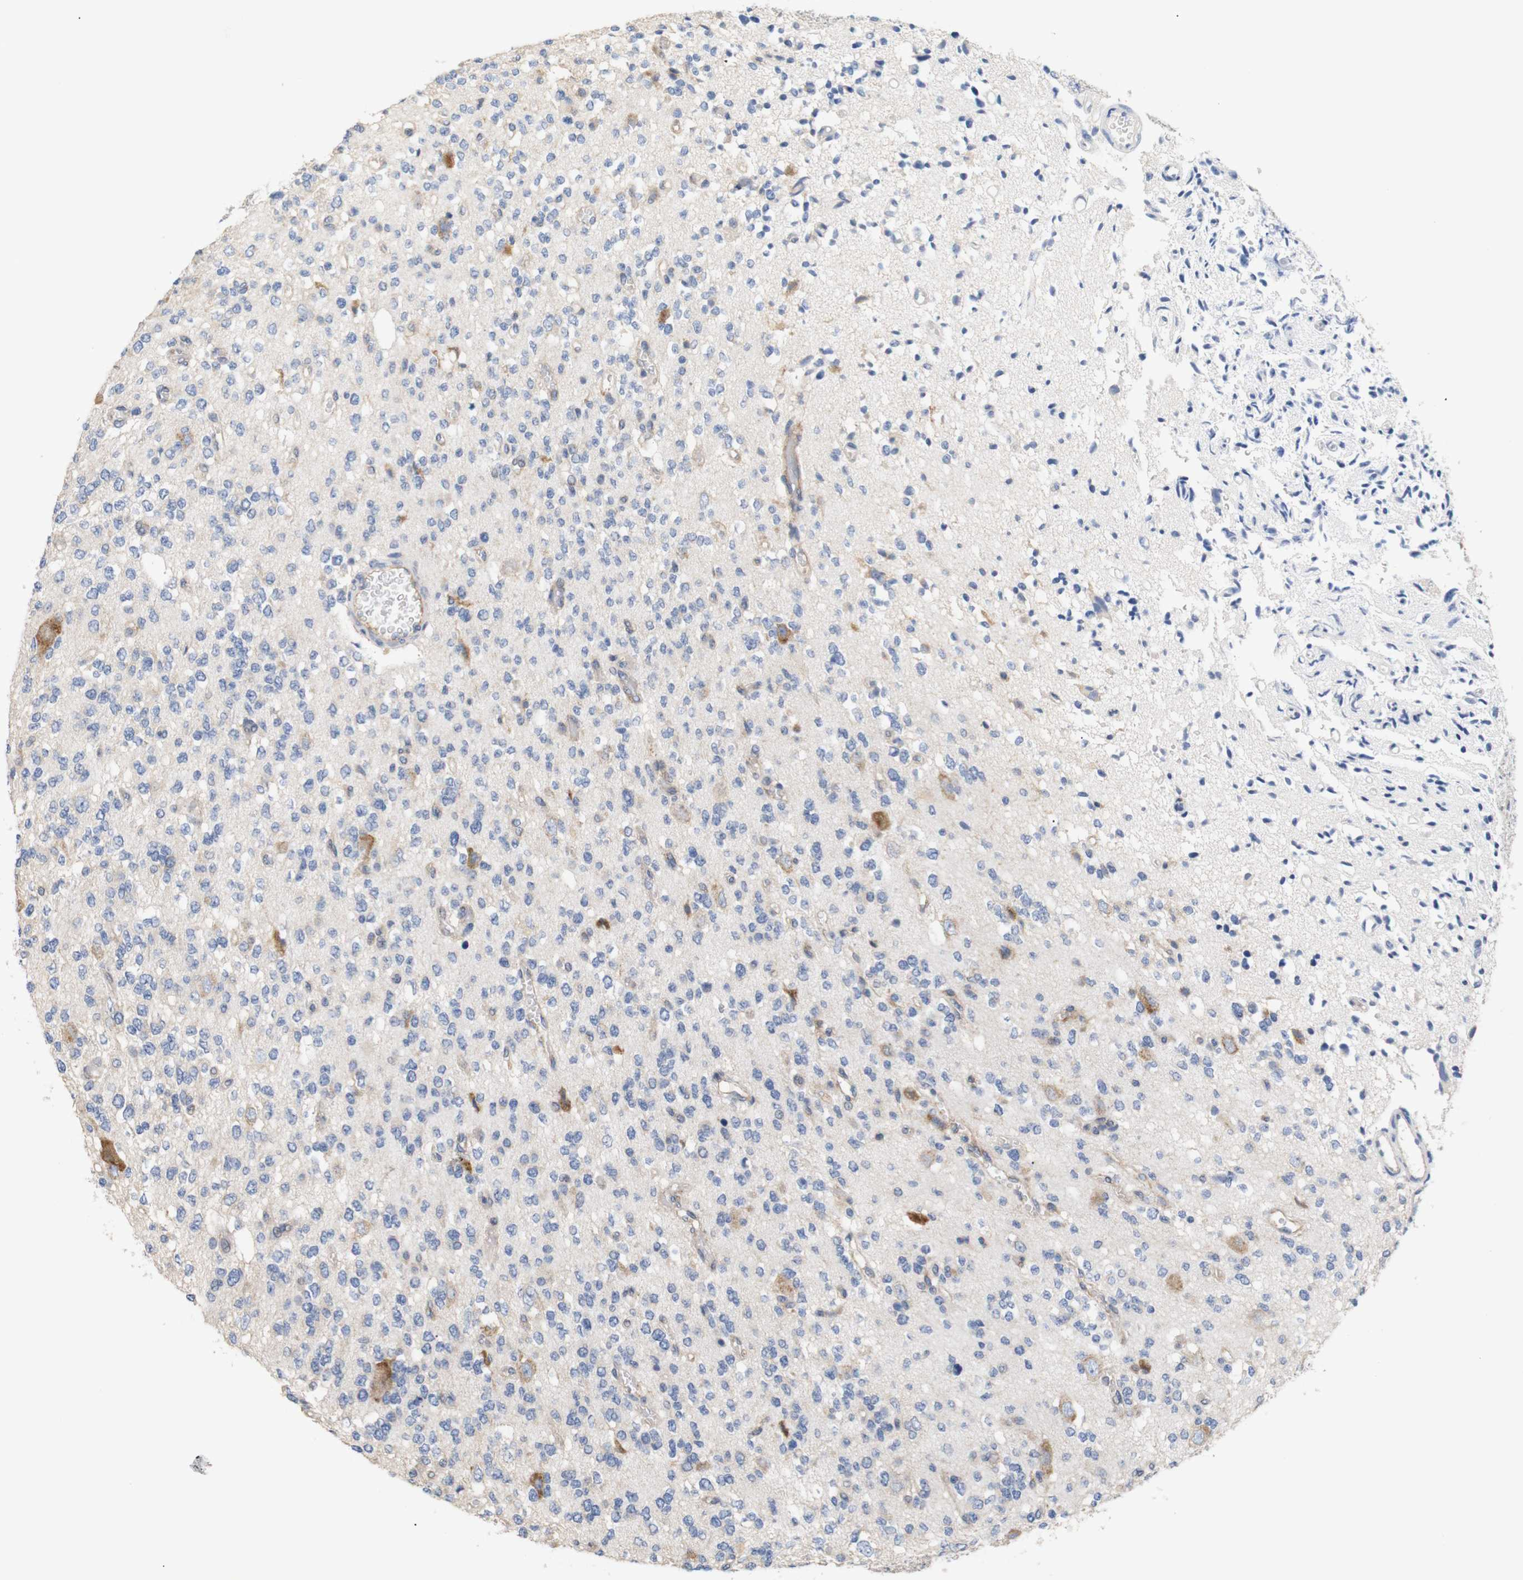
{"staining": {"intensity": "moderate", "quantity": "<25%", "location": "cytoplasmic/membranous"}, "tissue": "glioma", "cell_type": "Tumor cells", "image_type": "cancer", "snomed": [{"axis": "morphology", "description": "Glioma, malignant, Low grade"}, {"axis": "topography", "description": "Brain"}], "caption": "Human malignant low-grade glioma stained with a brown dye reveals moderate cytoplasmic/membranous positive expression in about <25% of tumor cells.", "gene": "TRIM5", "patient": {"sex": "male", "age": 38}}